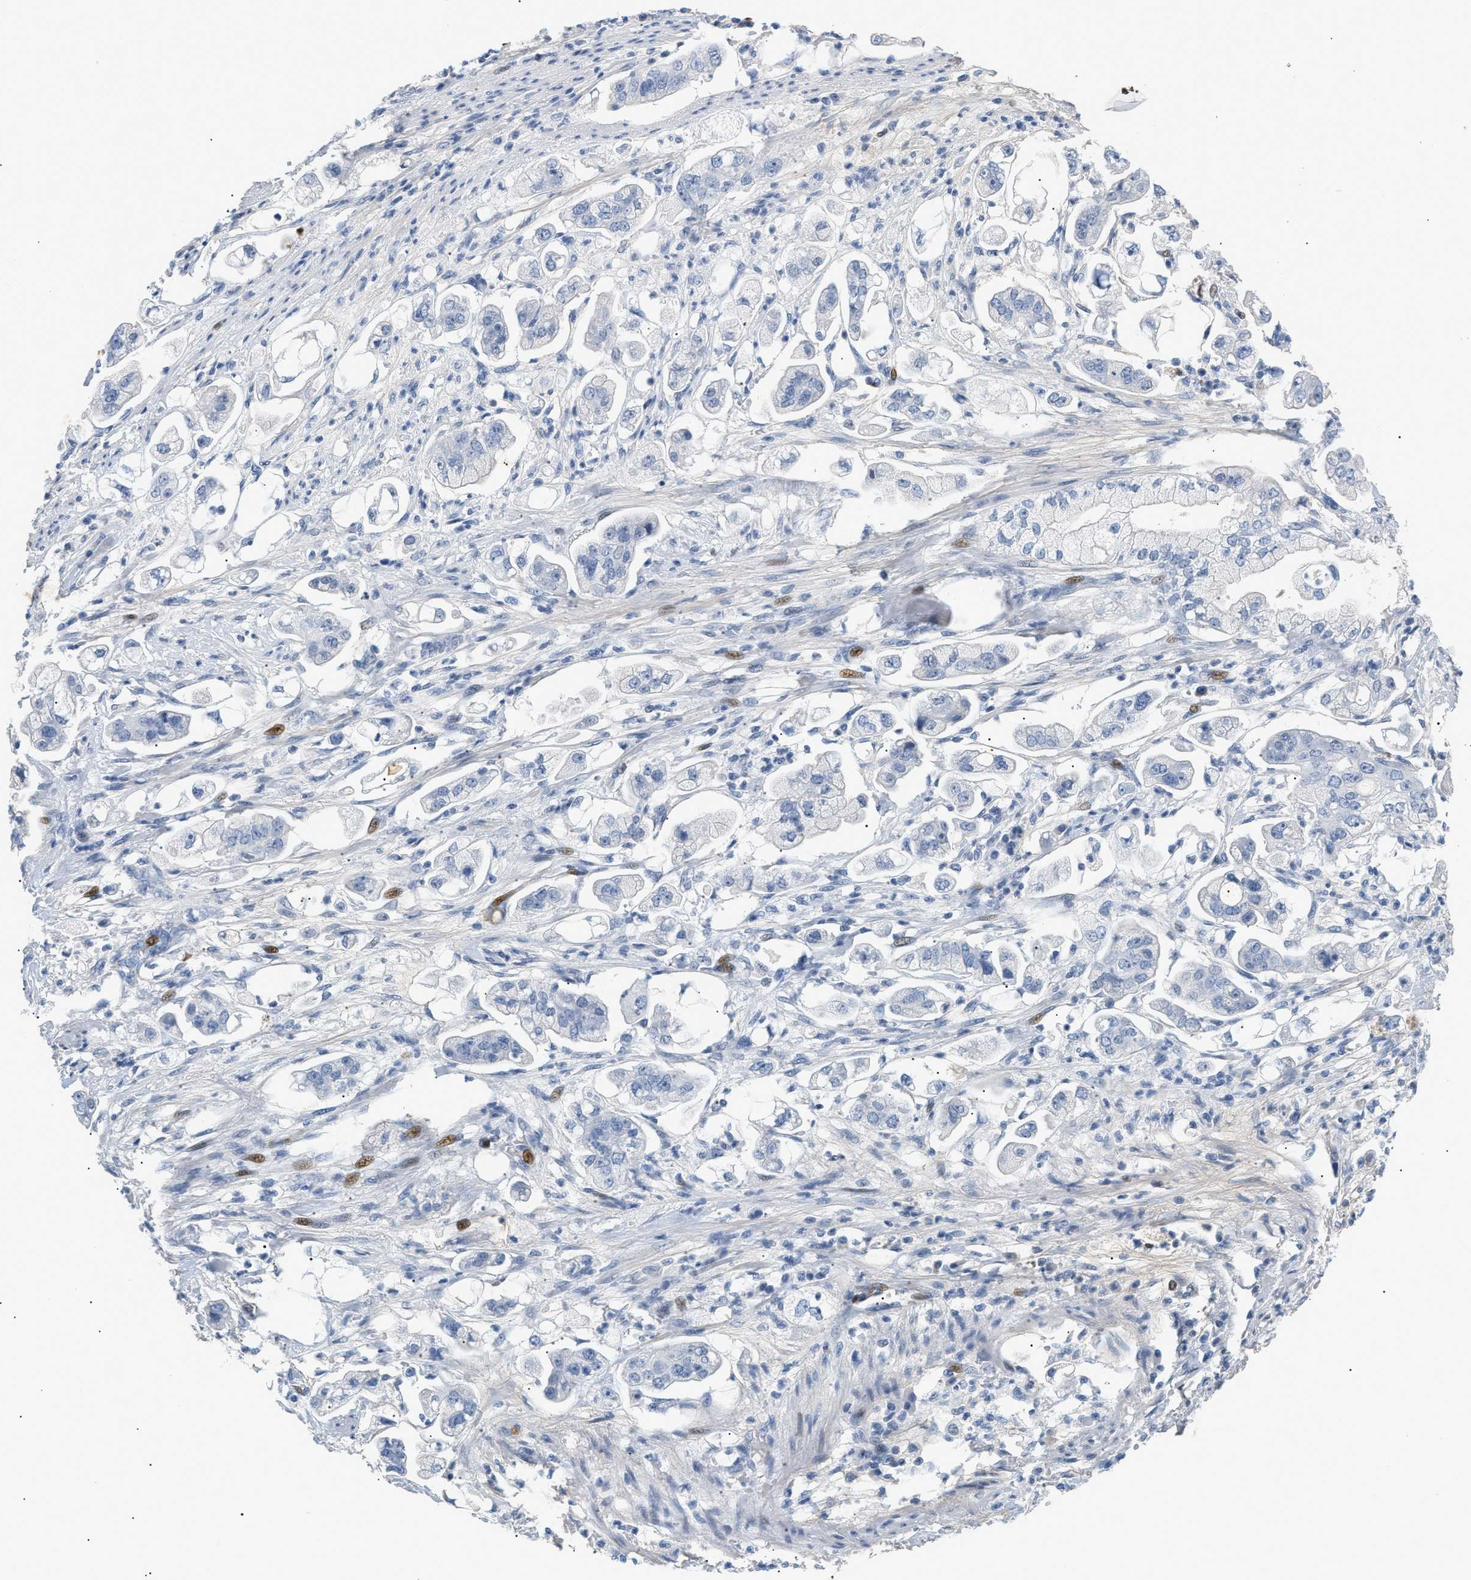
{"staining": {"intensity": "negative", "quantity": "none", "location": "none"}, "tissue": "stomach cancer", "cell_type": "Tumor cells", "image_type": "cancer", "snomed": [{"axis": "morphology", "description": "Adenocarcinoma, NOS"}, {"axis": "topography", "description": "Stomach"}], "caption": "Immunohistochemistry (IHC) image of neoplastic tissue: stomach cancer (adenocarcinoma) stained with DAB reveals no significant protein positivity in tumor cells.", "gene": "CFH", "patient": {"sex": "male", "age": 62}}